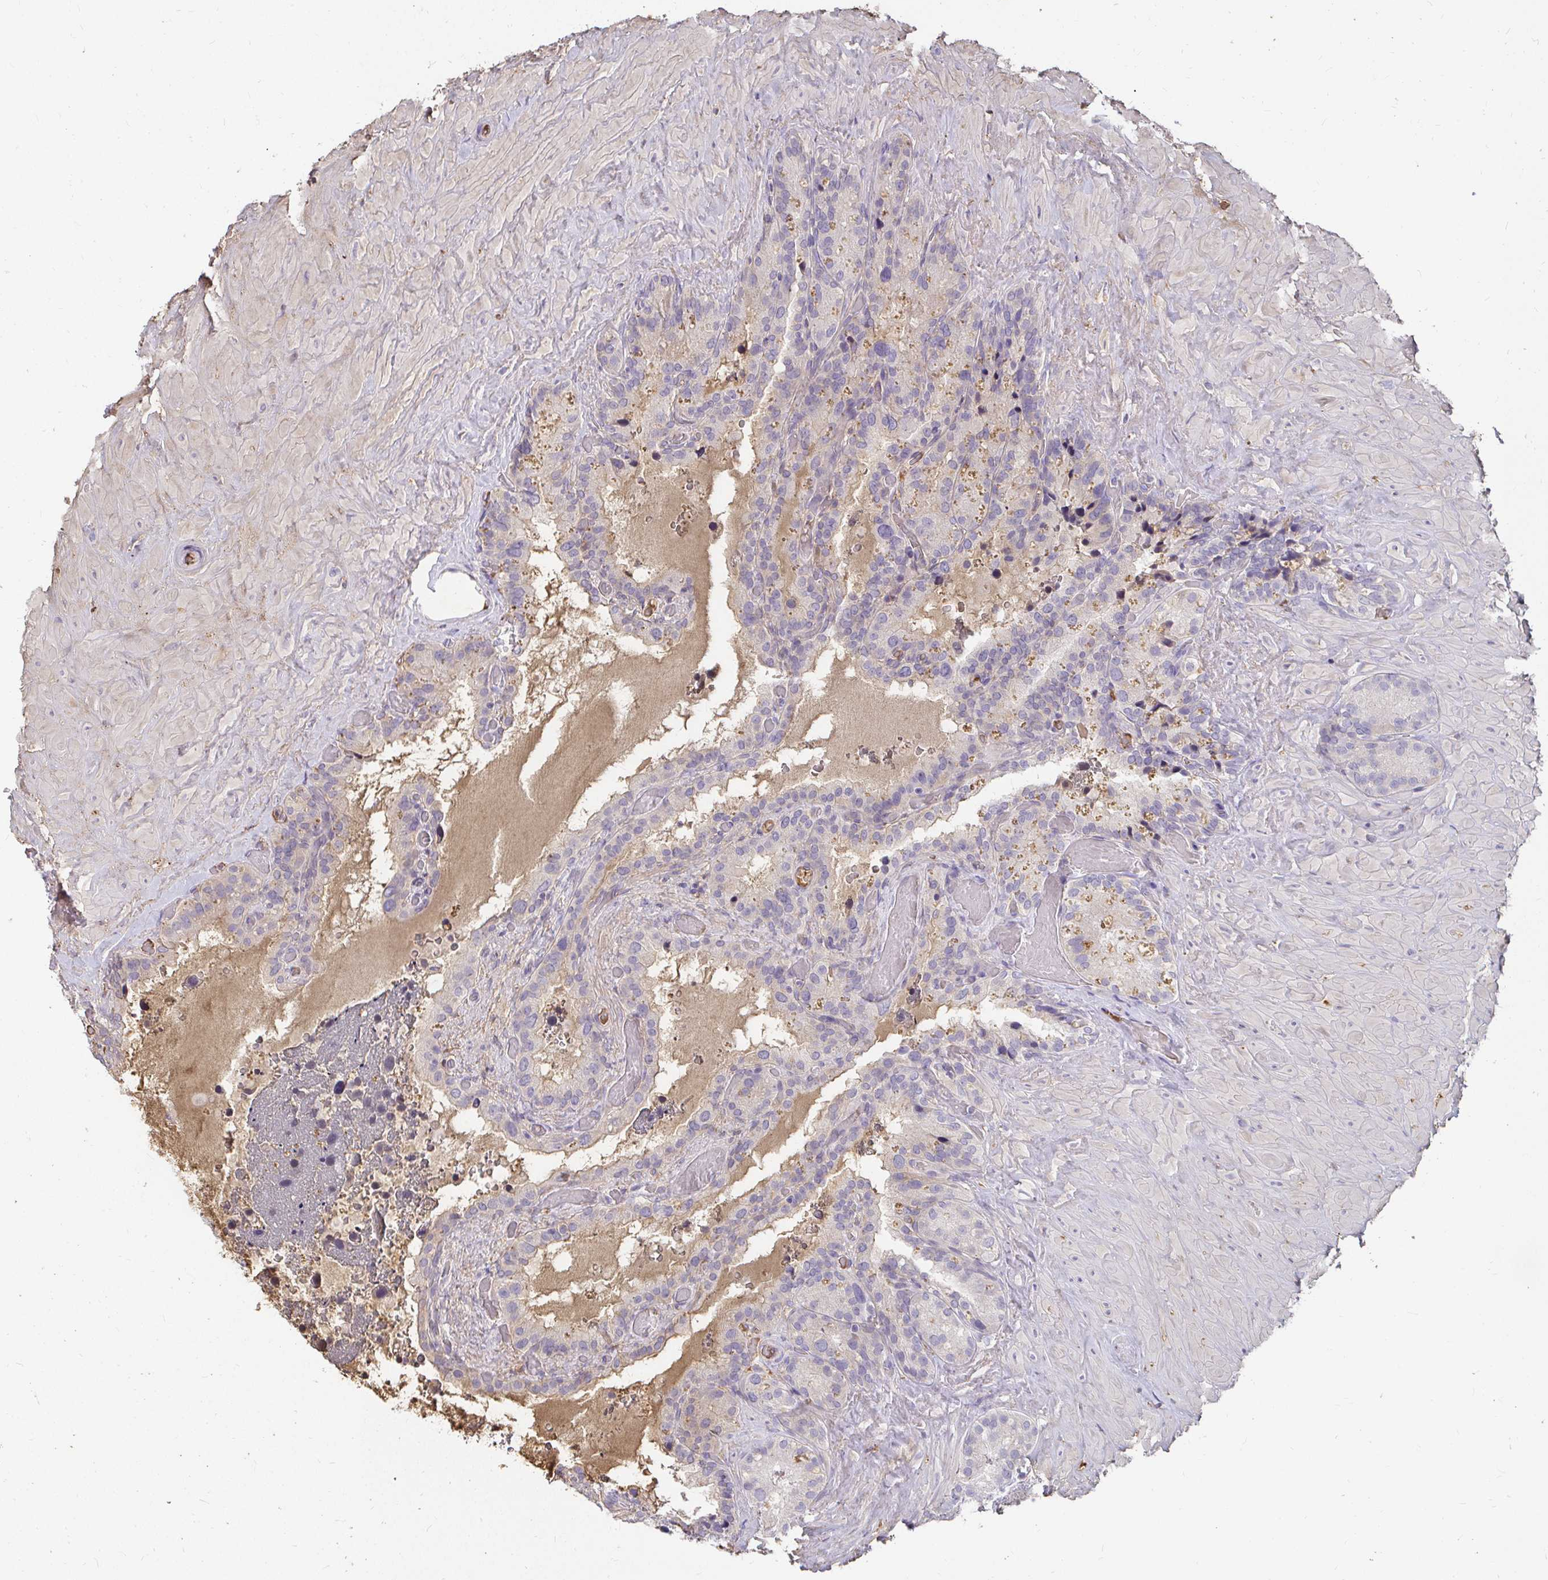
{"staining": {"intensity": "negative", "quantity": "none", "location": "none"}, "tissue": "seminal vesicle", "cell_type": "Glandular cells", "image_type": "normal", "snomed": [{"axis": "morphology", "description": "Normal tissue, NOS"}, {"axis": "topography", "description": "Seminal veicle"}], "caption": "IHC photomicrograph of normal seminal vesicle: human seminal vesicle stained with DAB exhibits no significant protein positivity in glandular cells.", "gene": "LOXL4", "patient": {"sex": "male", "age": 60}}